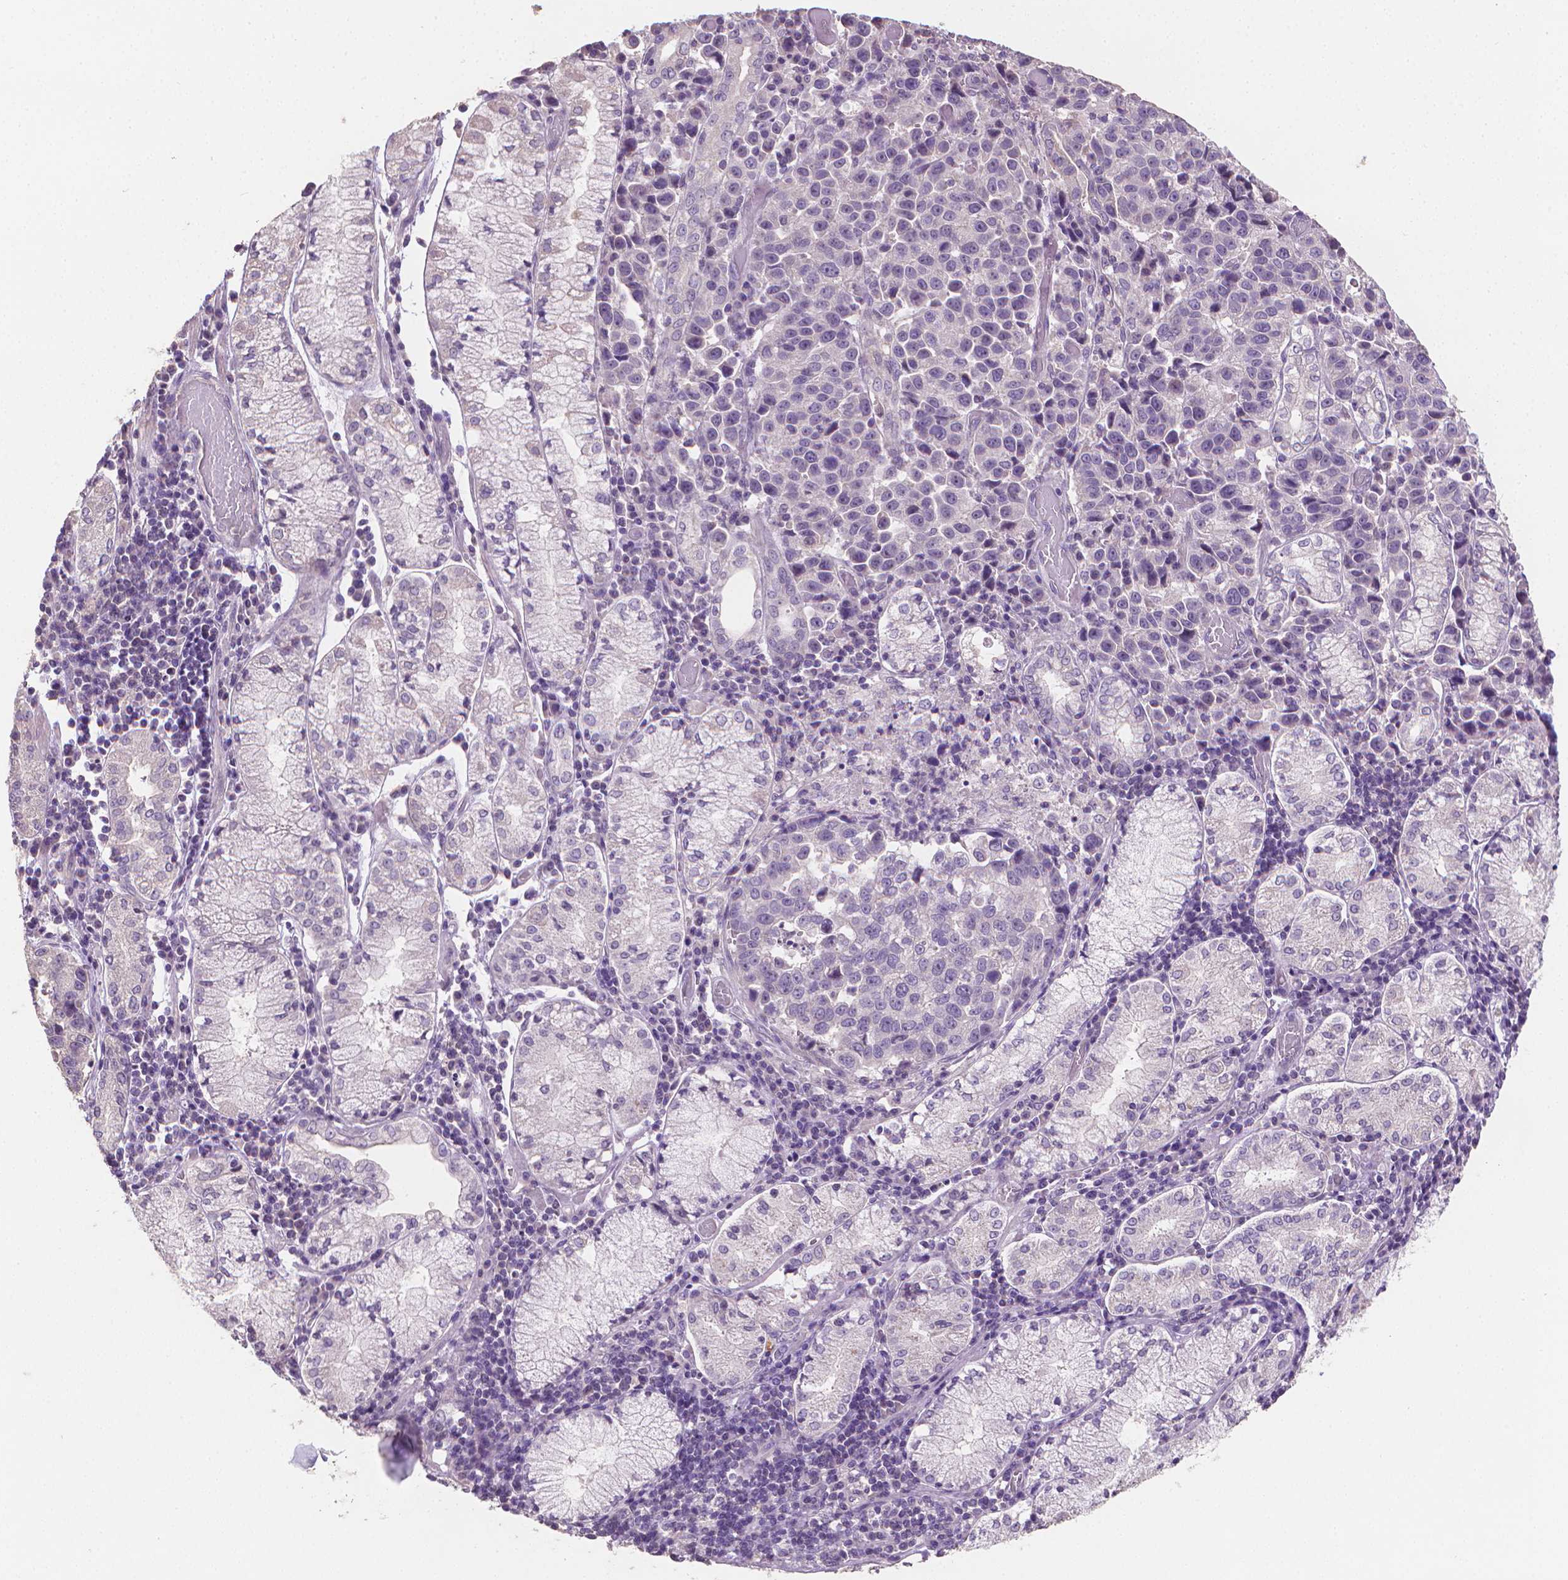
{"staining": {"intensity": "negative", "quantity": "none", "location": "none"}, "tissue": "stomach cancer", "cell_type": "Tumor cells", "image_type": "cancer", "snomed": [{"axis": "morphology", "description": "Adenocarcinoma, NOS"}, {"axis": "topography", "description": "Stomach"}], "caption": "A high-resolution histopathology image shows immunohistochemistry staining of stomach cancer (adenocarcinoma), which displays no significant positivity in tumor cells.", "gene": "CATIP", "patient": {"sex": "male", "age": 93}}